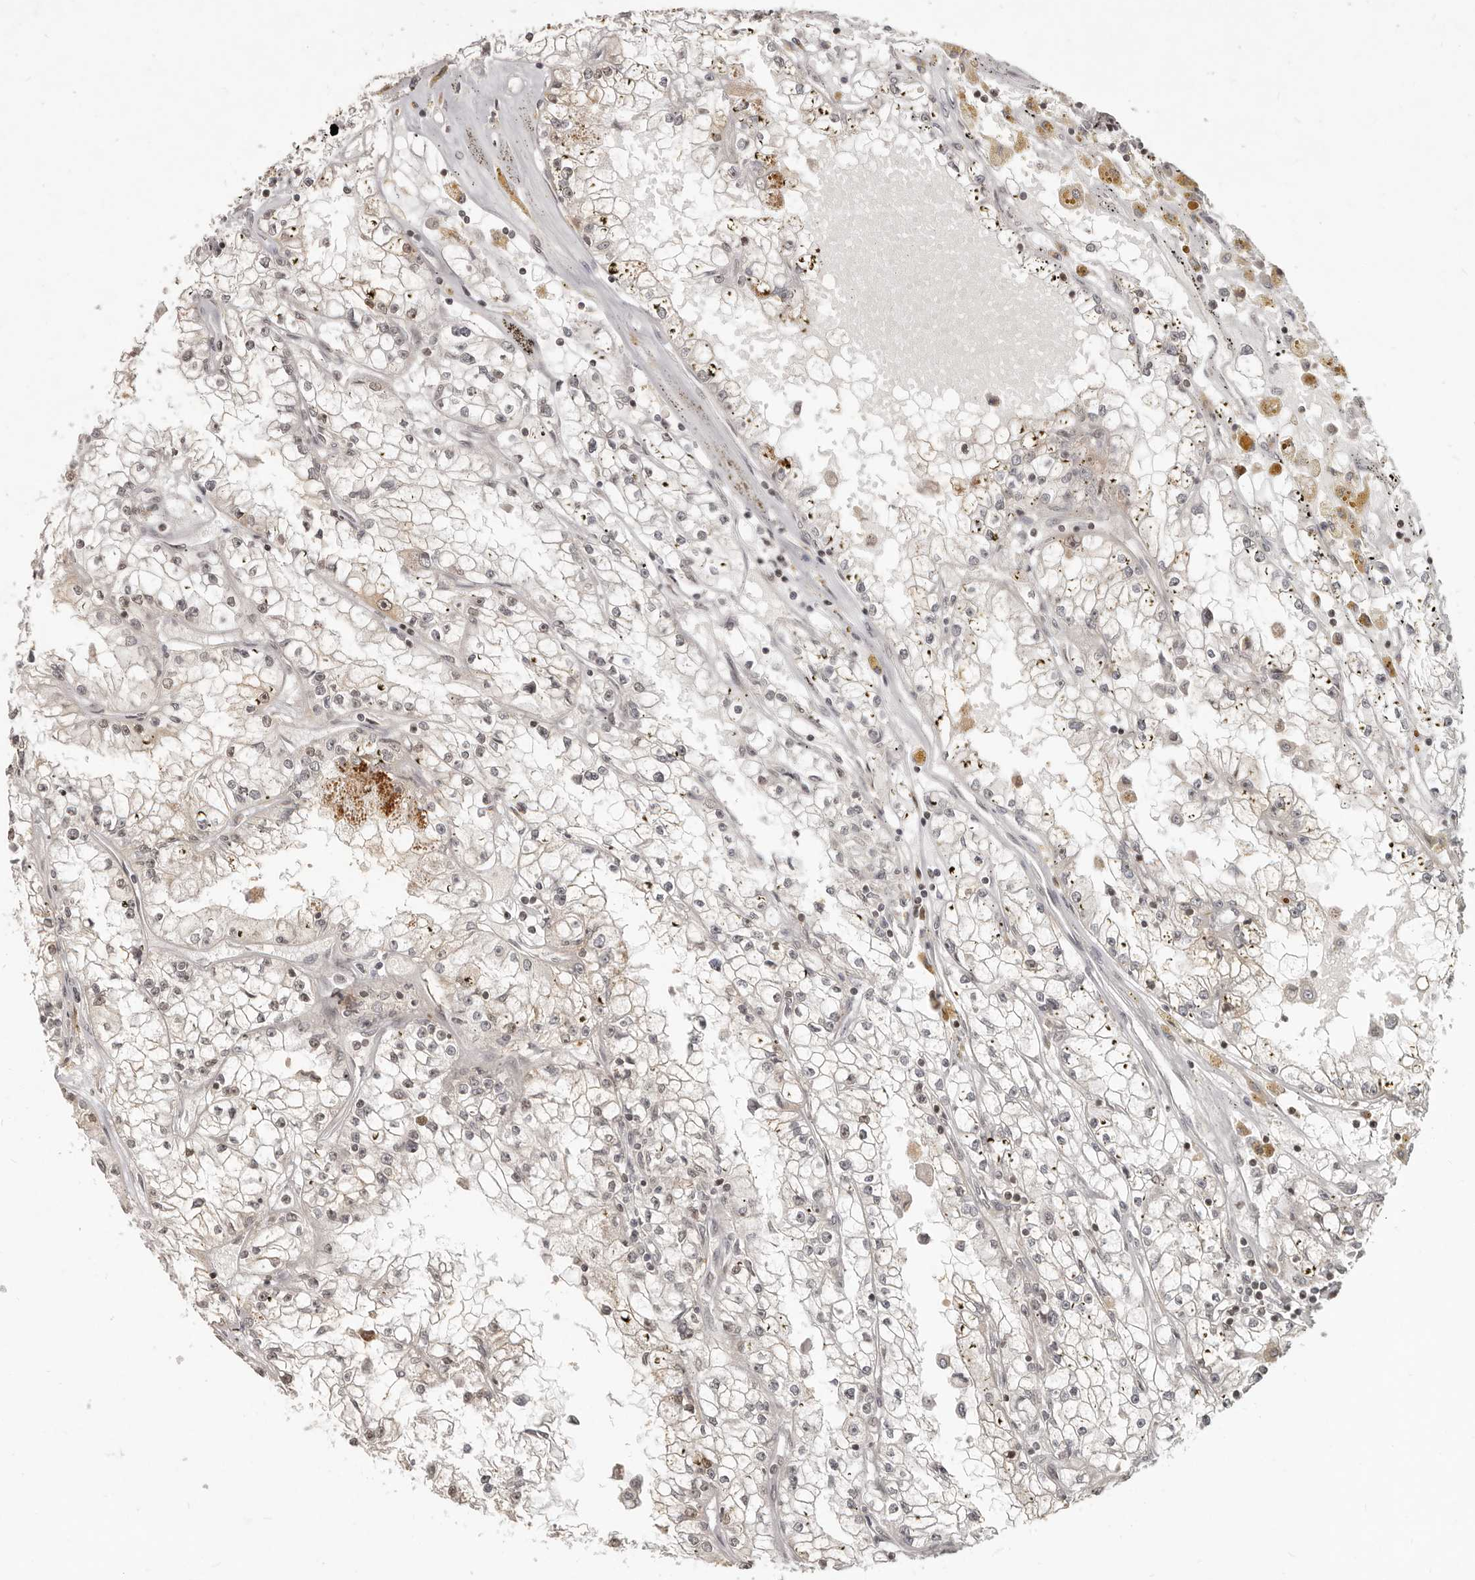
{"staining": {"intensity": "moderate", "quantity": "25%-75%", "location": "nuclear"}, "tissue": "renal cancer", "cell_type": "Tumor cells", "image_type": "cancer", "snomed": [{"axis": "morphology", "description": "Adenocarcinoma, NOS"}, {"axis": "topography", "description": "Kidney"}], "caption": "Immunohistochemistry (IHC) micrograph of human renal adenocarcinoma stained for a protein (brown), which exhibits medium levels of moderate nuclear positivity in about 25%-75% of tumor cells.", "gene": "NUP153", "patient": {"sex": "male", "age": 56}}